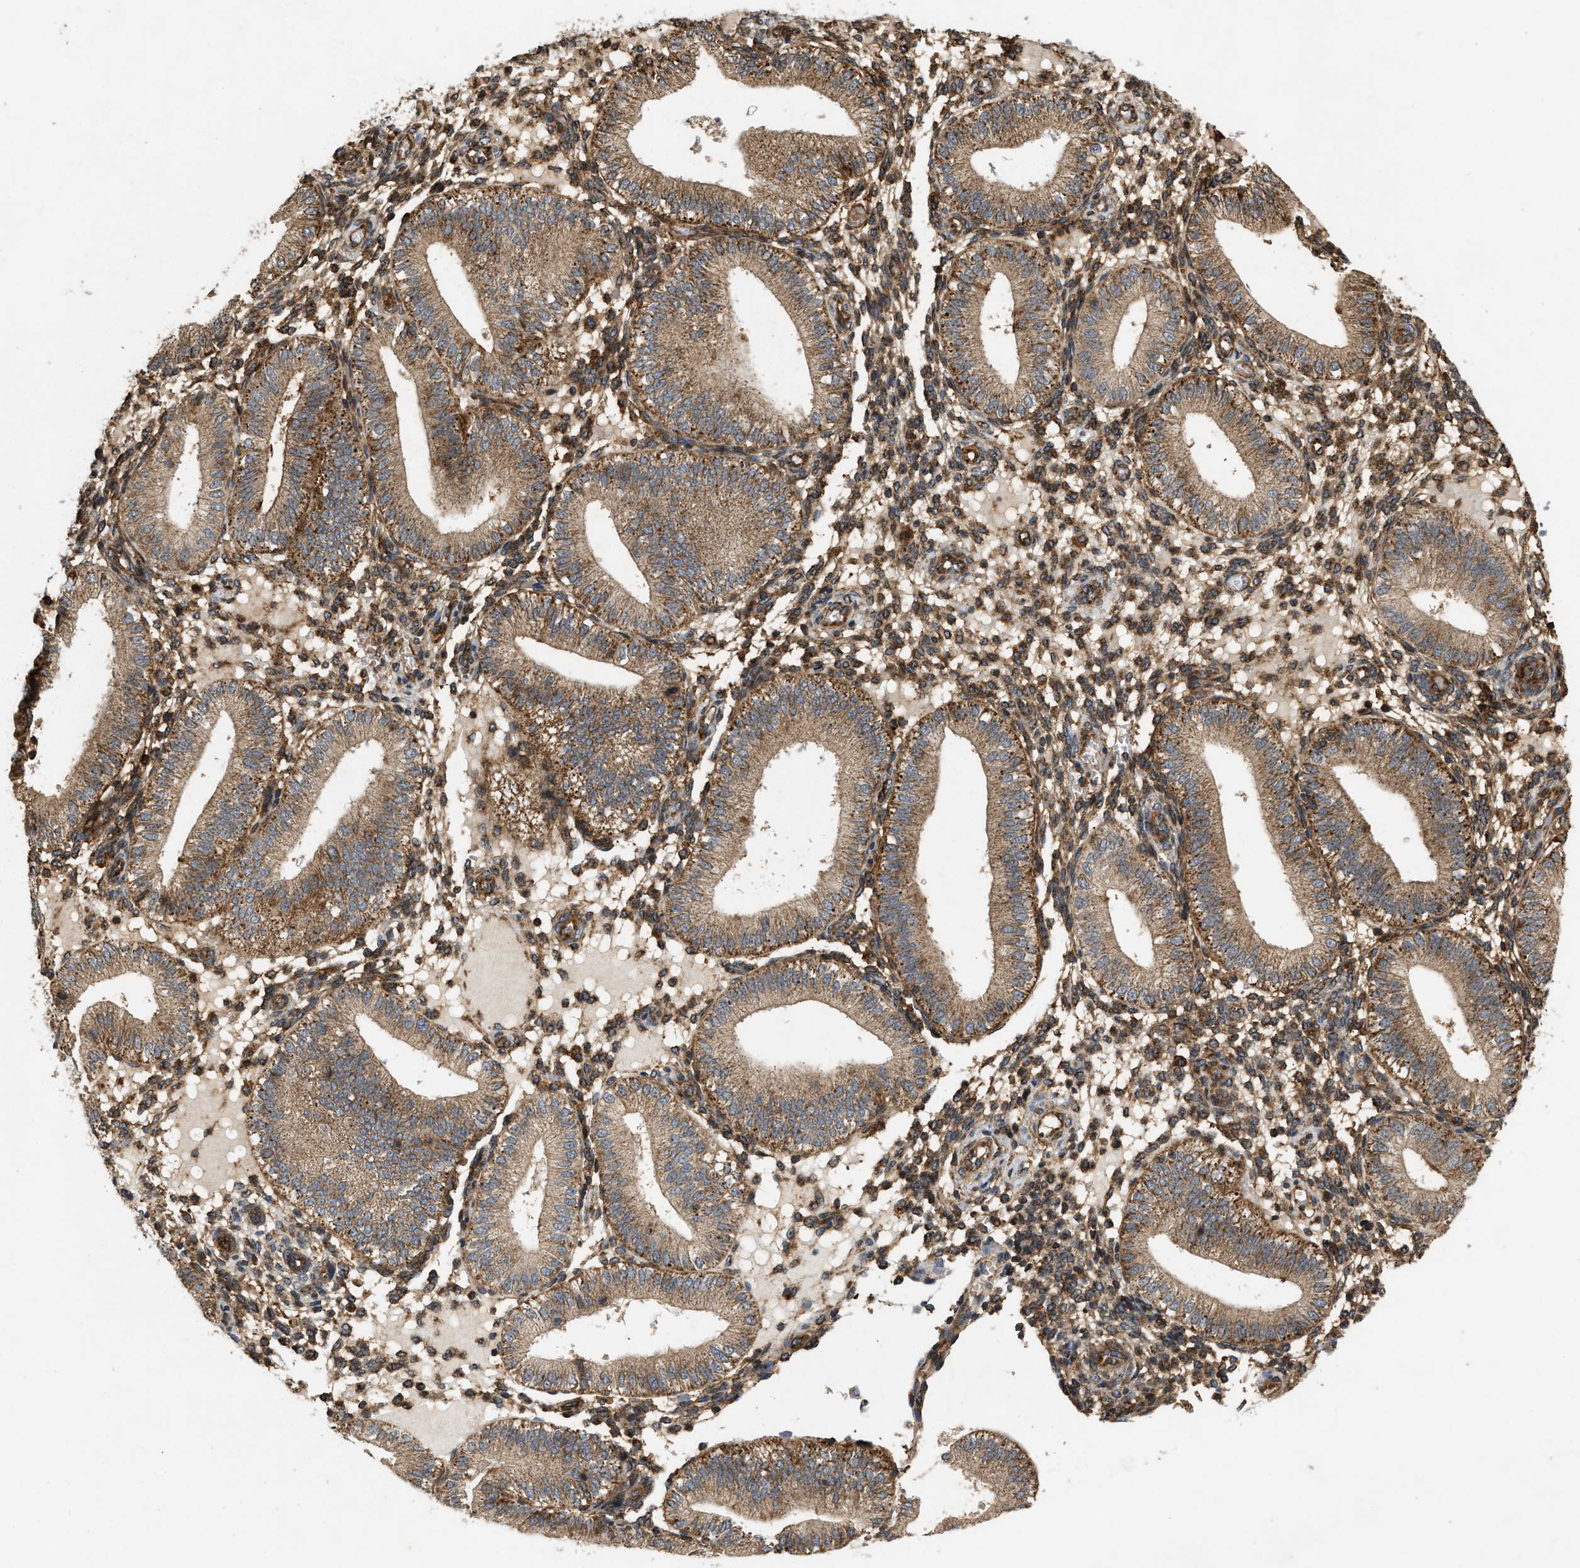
{"staining": {"intensity": "moderate", "quantity": ">75%", "location": "cytoplasmic/membranous"}, "tissue": "endometrium", "cell_type": "Cells in endometrial stroma", "image_type": "normal", "snomed": [{"axis": "morphology", "description": "Normal tissue, NOS"}, {"axis": "topography", "description": "Endometrium"}], "caption": "Protein staining displays moderate cytoplasmic/membranous staining in about >75% of cells in endometrial stroma in normal endometrium.", "gene": "GNB4", "patient": {"sex": "female", "age": 39}}